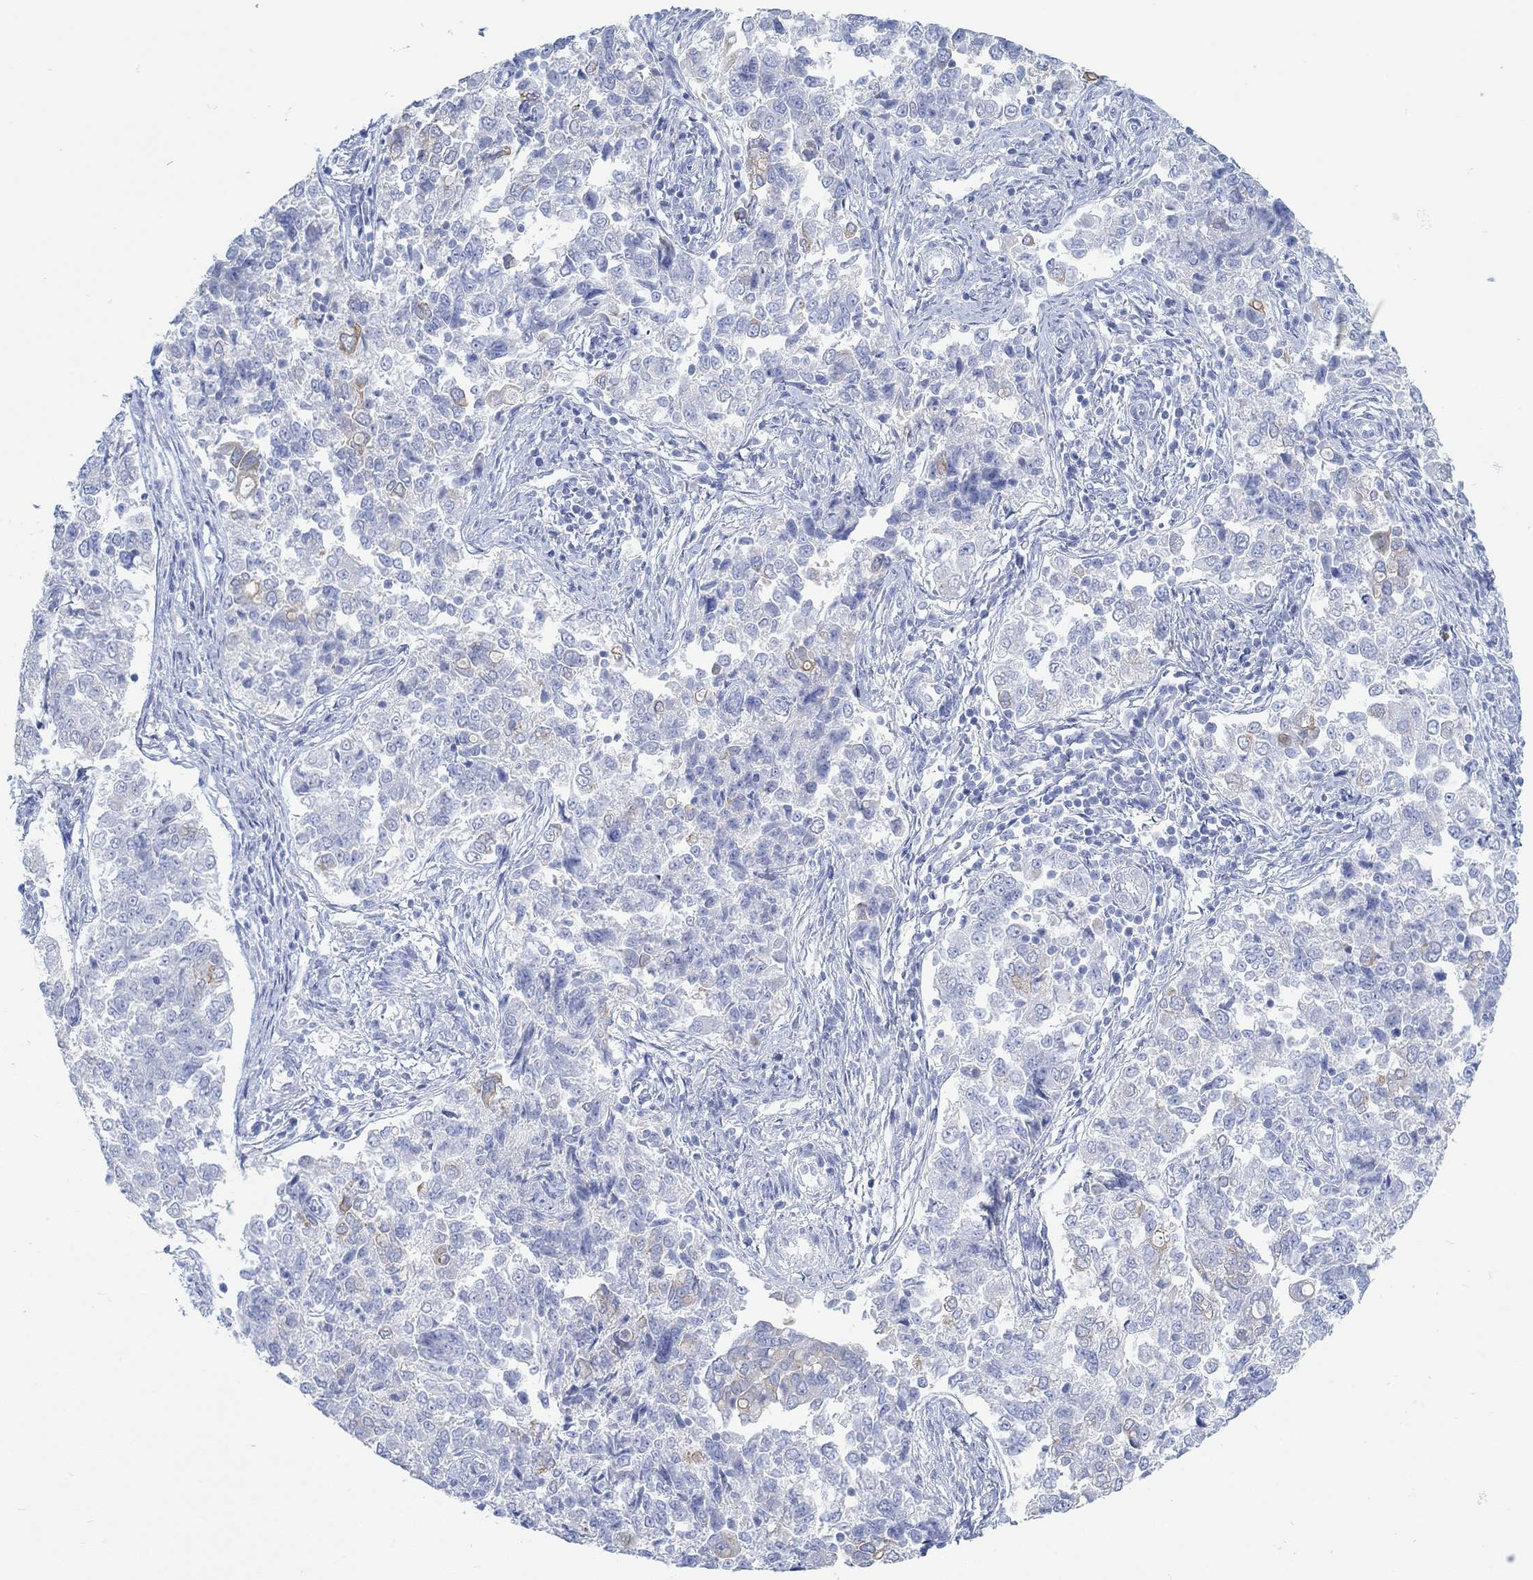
{"staining": {"intensity": "negative", "quantity": "none", "location": "none"}, "tissue": "endometrial cancer", "cell_type": "Tumor cells", "image_type": "cancer", "snomed": [{"axis": "morphology", "description": "Adenocarcinoma, NOS"}, {"axis": "topography", "description": "Endometrium"}], "caption": "Protein analysis of endometrial cancer shows no significant expression in tumor cells. Nuclei are stained in blue.", "gene": "AK8", "patient": {"sex": "female", "age": 43}}